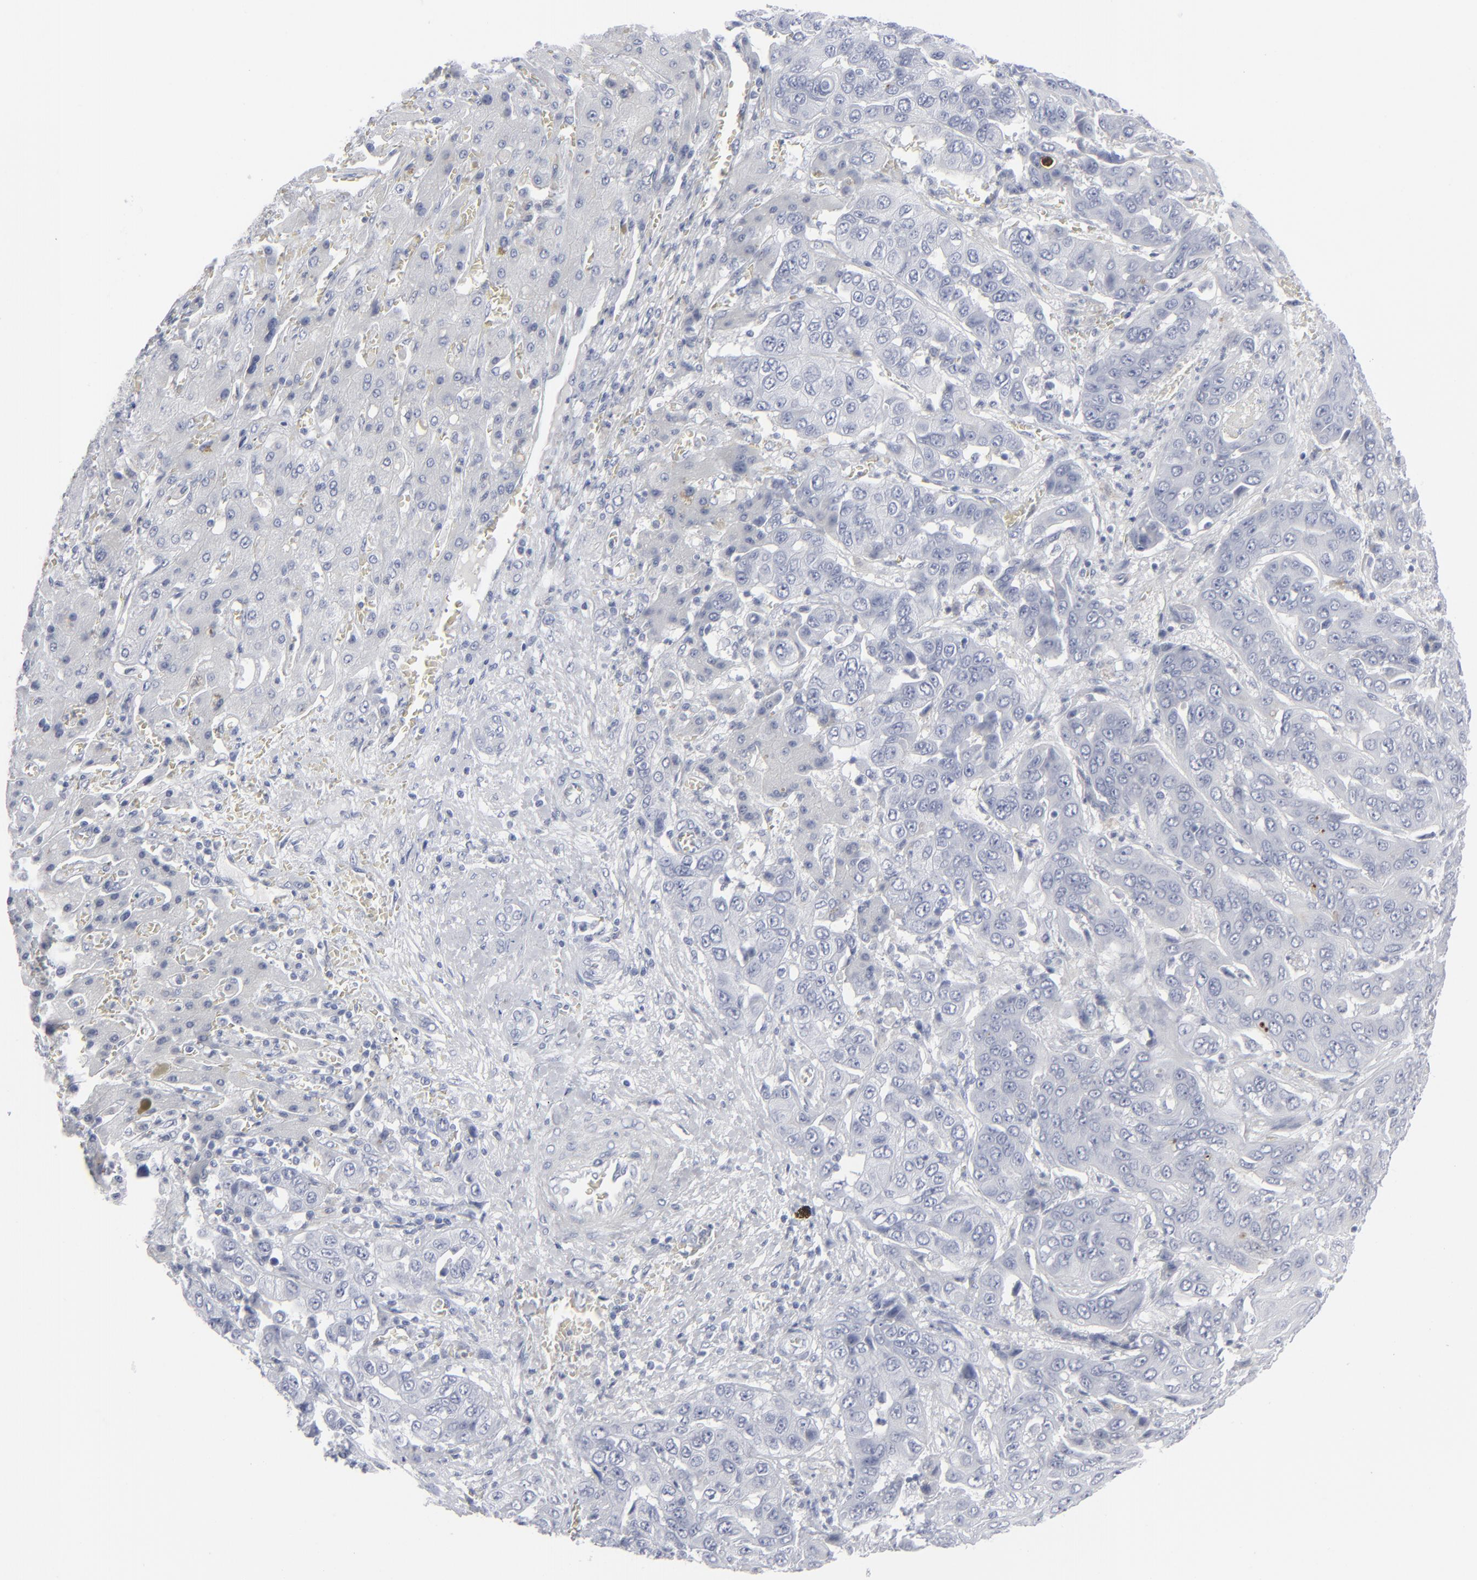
{"staining": {"intensity": "negative", "quantity": "none", "location": "none"}, "tissue": "liver cancer", "cell_type": "Tumor cells", "image_type": "cancer", "snomed": [{"axis": "morphology", "description": "Cholangiocarcinoma"}, {"axis": "topography", "description": "Liver"}], "caption": "This is an IHC photomicrograph of human liver cholangiocarcinoma. There is no positivity in tumor cells.", "gene": "MSLN", "patient": {"sex": "female", "age": 52}}